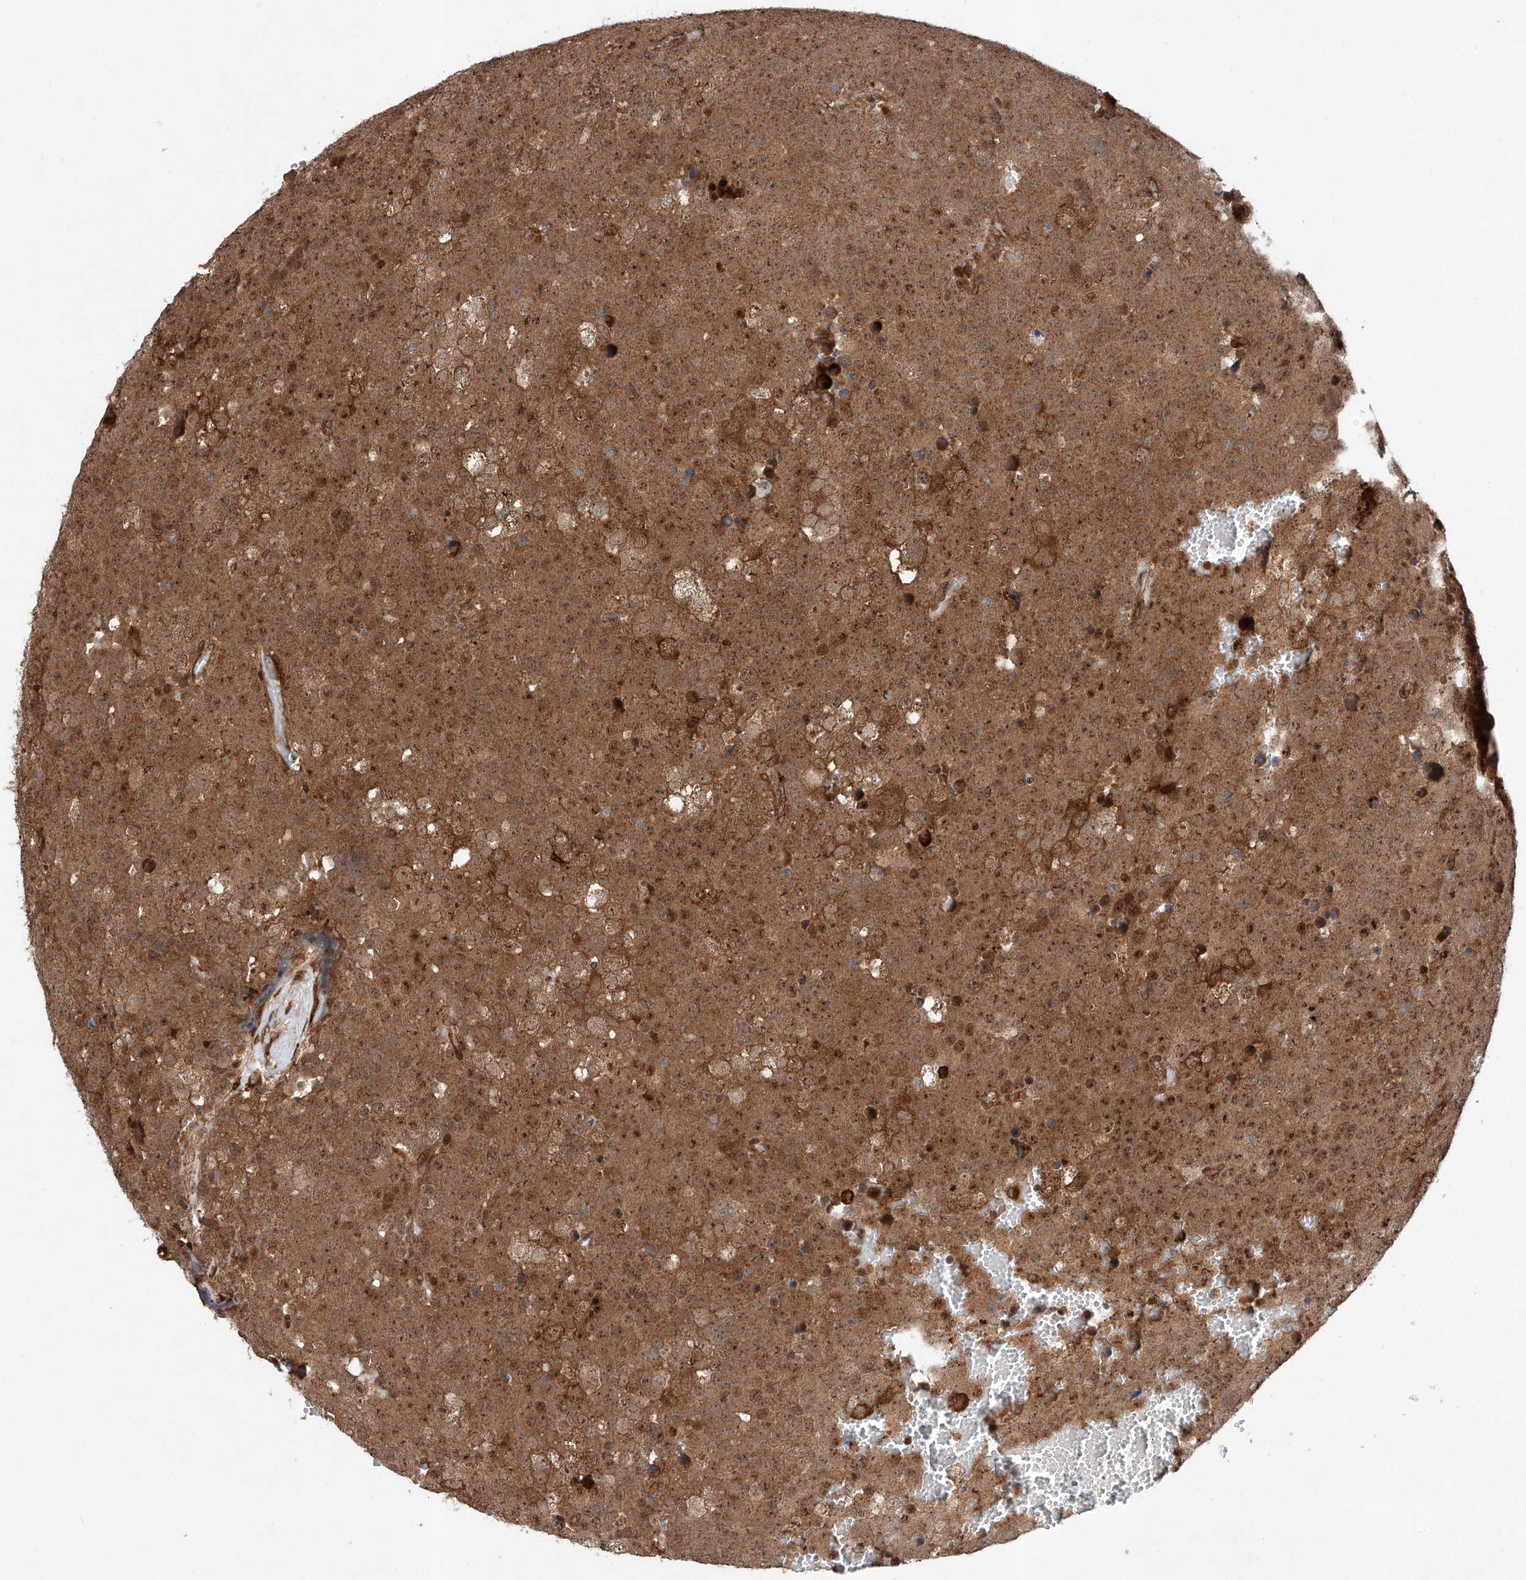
{"staining": {"intensity": "strong", "quantity": ">75%", "location": "cytoplasmic/membranous,nuclear"}, "tissue": "testis cancer", "cell_type": "Tumor cells", "image_type": "cancer", "snomed": [{"axis": "morphology", "description": "Seminoma, NOS"}, {"axis": "topography", "description": "Testis"}], "caption": "Testis cancer (seminoma) tissue reveals strong cytoplasmic/membranous and nuclear expression in about >75% of tumor cells", "gene": "ZFP28", "patient": {"sex": "male", "age": 71}}